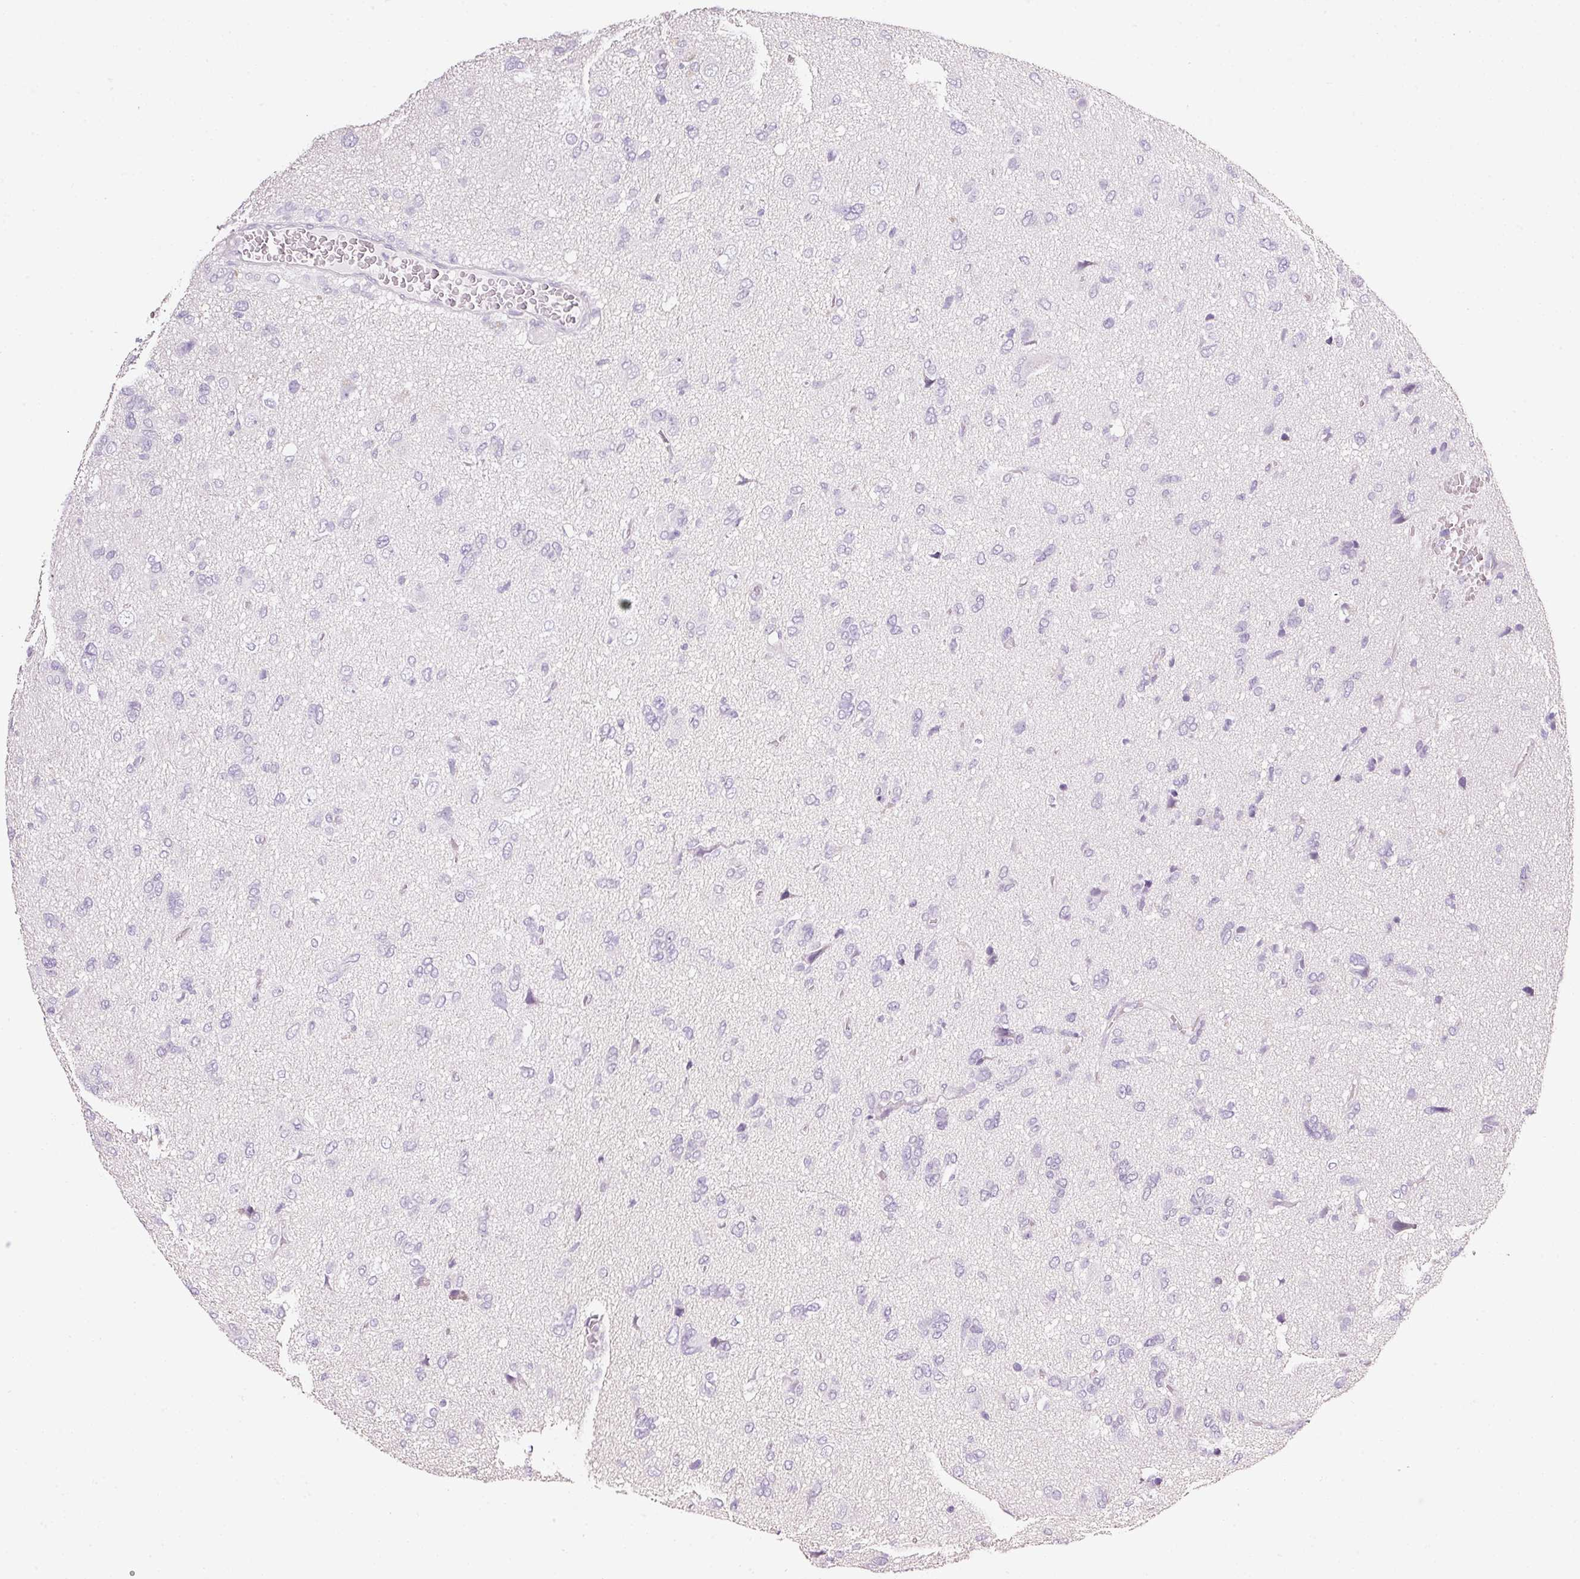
{"staining": {"intensity": "negative", "quantity": "none", "location": "none"}, "tissue": "glioma", "cell_type": "Tumor cells", "image_type": "cancer", "snomed": [{"axis": "morphology", "description": "Glioma, malignant, High grade"}, {"axis": "topography", "description": "Brain"}], "caption": "Immunohistochemical staining of human glioma displays no significant staining in tumor cells.", "gene": "CYB561A3", "patient": {"sex": "female", "age": 59}}